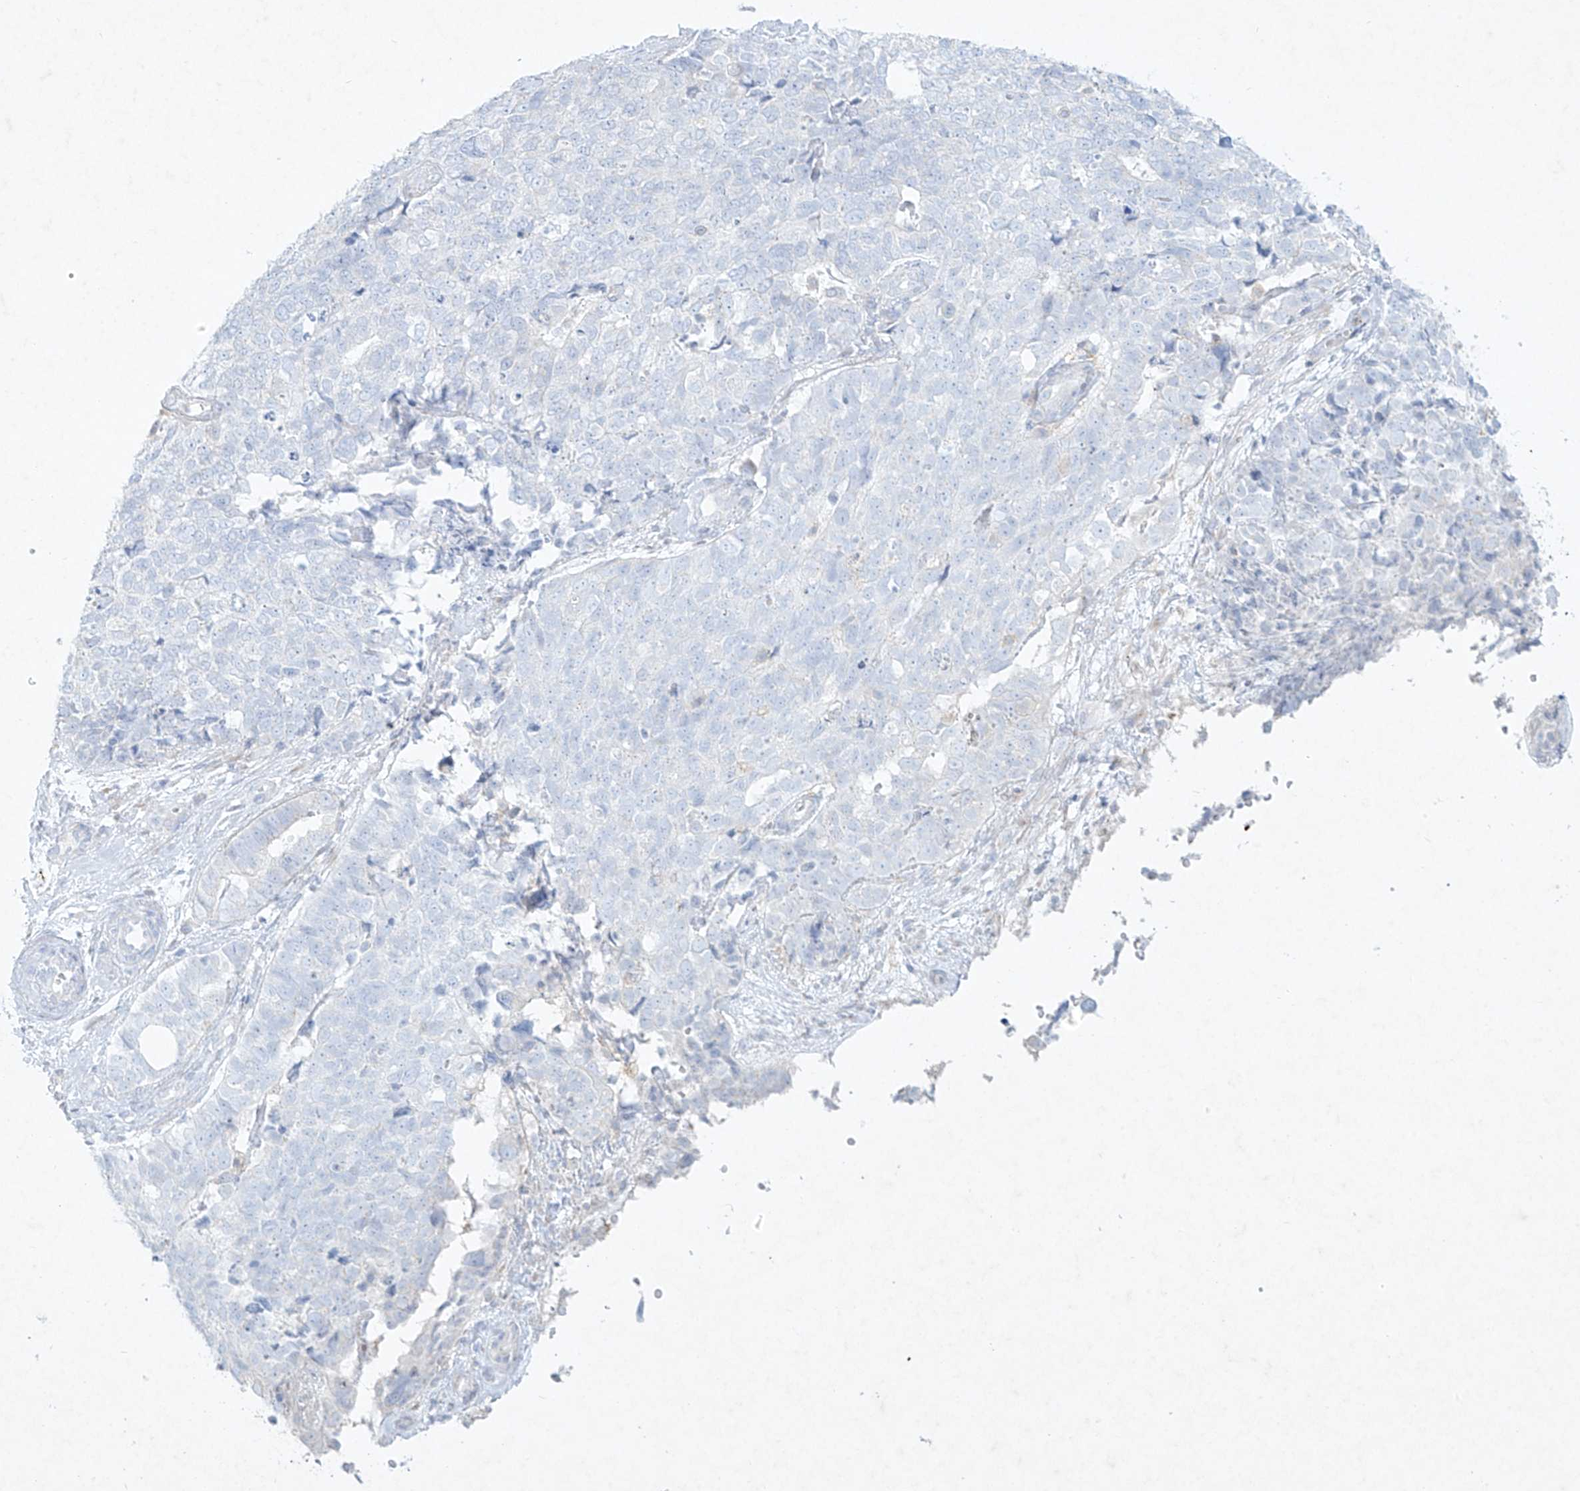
{"staining": {"intensity": "negative", "quantity": "none", "location": "none"}, "tissue": "cervical cancer", "cell_type": "Tumor cells", "image_type": "cancer", "snomed": [{"axis": "morphology", "description": "Squamous cell carcinoma, NOS"}, {"axis": "topography", "description": "Cervix"}], "caption": "A photomicrograph of human squamous cell carcinoma (cervical) is negative for staining in tumor cells.", "gene": "PLEK", "patient": {"sex": "female", "age": 63}}